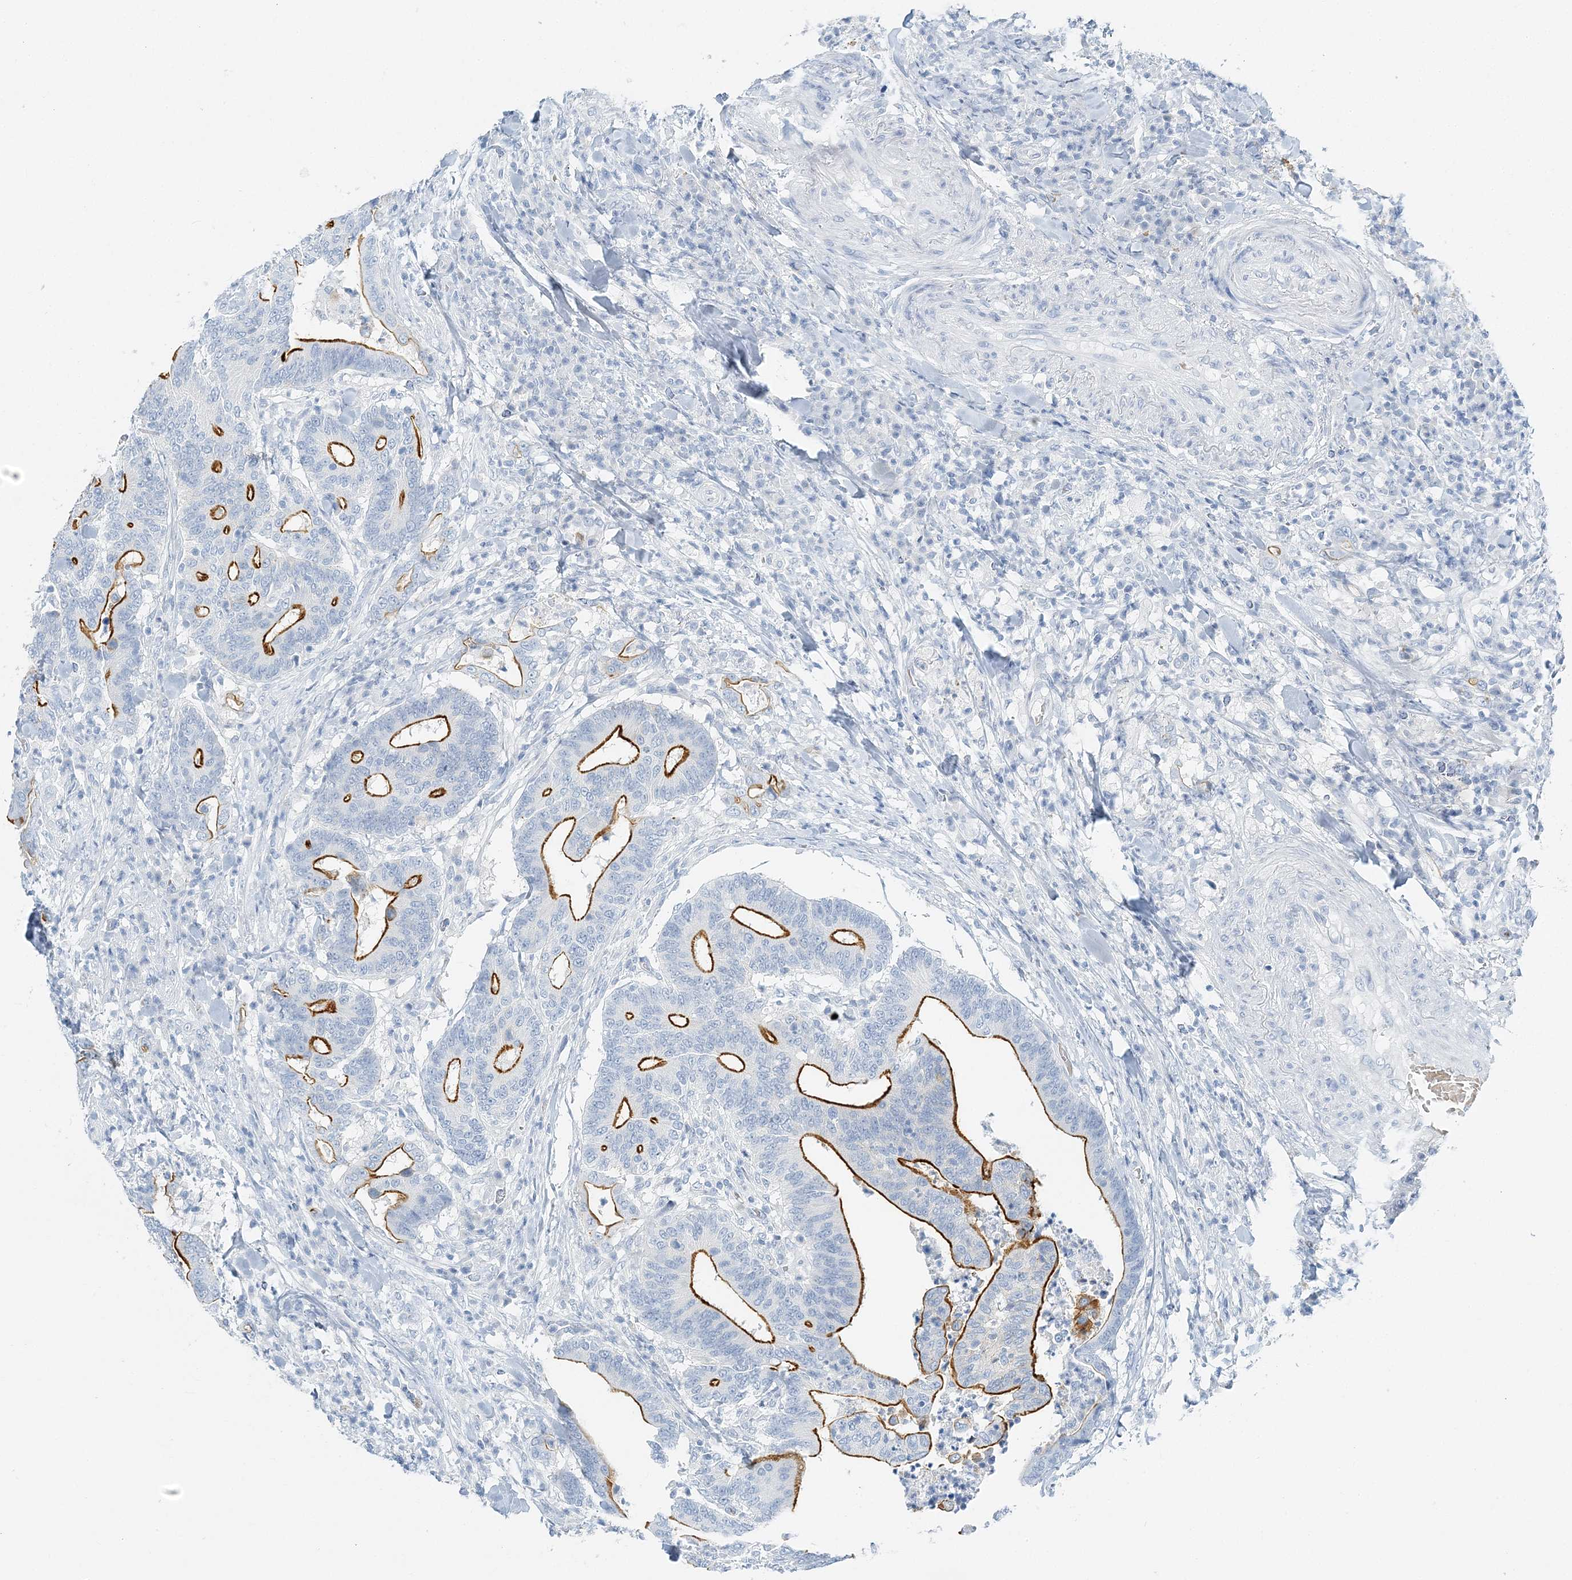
{"staining": {"intensity": "strong", "quantity": "25%-75%", "location": "cytoplasmic/membranous"}, "tissue": "colorectal cancer", "cell_type": "Tumor cells", "image_type": "cancer", "snomed": [{"axis": "morphology", "description": "Adenocarcinoma, NOS"}, {"axis": "topography", "description": "Colon"}], "caption": "Brown immunohistochemical staining in human colorectal adenocarcinoma displays strong cytoplasmic/membranous staining in approximately 25%-75% of tumor cells. (Brightfield microscopy of DAB IHC at high magnification).", "gene": "VILL", "patient": {"sex": "female", "age": 66}}